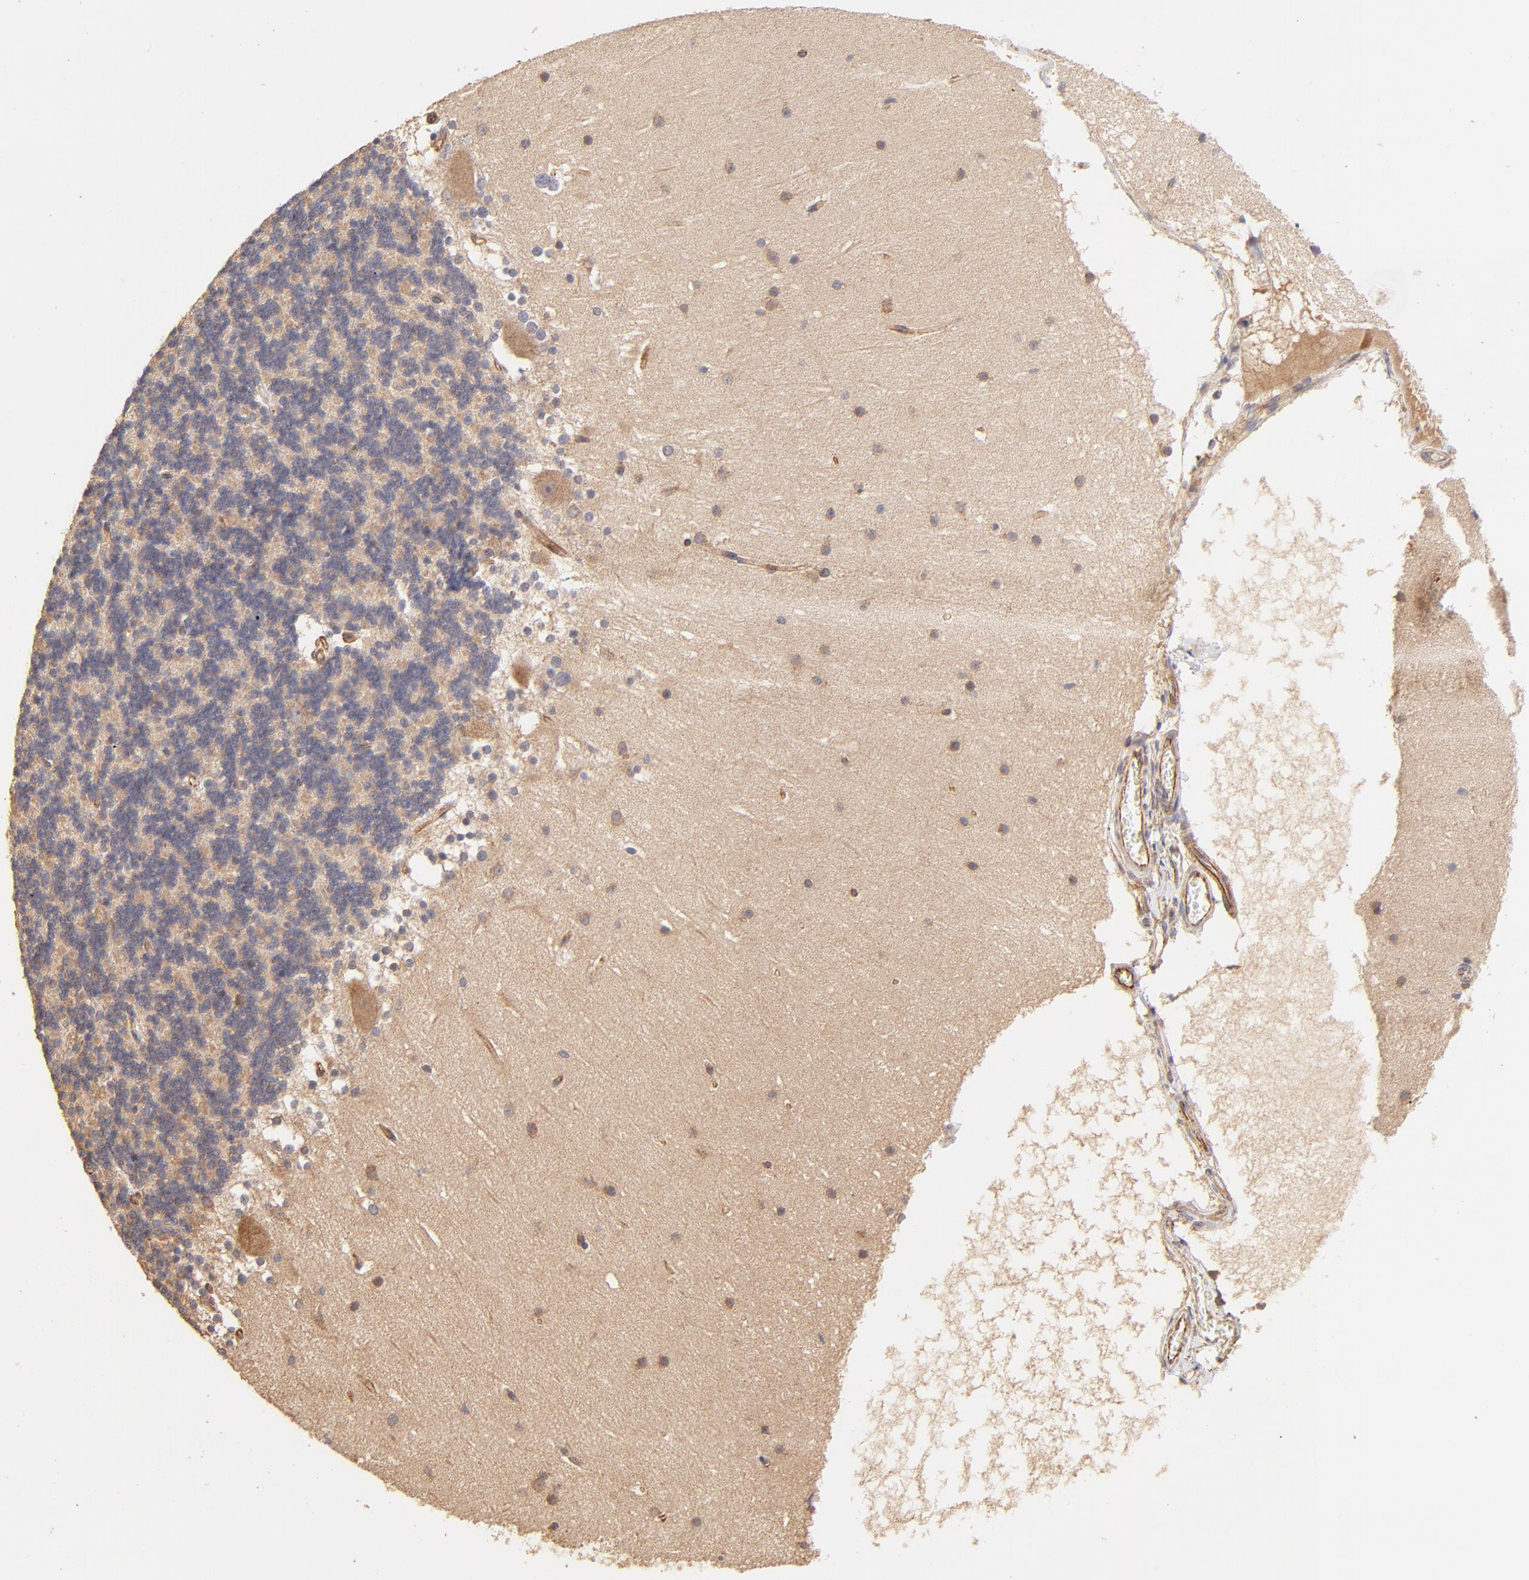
{"staining": {"intensity": "weak", "quantity": "<25%", "location": "cytoplasmic/membranous"}, "tissue": "cerebellum", "cell_type": "Cells in granular layer", "image_type": "normal", "snomed": [{"axis": "morphology", "description": "Normal tissue, NOS"}, {"axis": "topography", "description": "Cerebellum"}], "caption": "Image shows no protein staining in cells in granular layer of normal cerebellum. The staining was performed using DAB (3,3'-diaminobenzidine) to visualize the protein expression in brown, while the nuclei were stained in blue with hematoxylin (Magnification: 20x).", "gene": "TNFAIP3", "patient": {"sex": "female", "age": 19}}